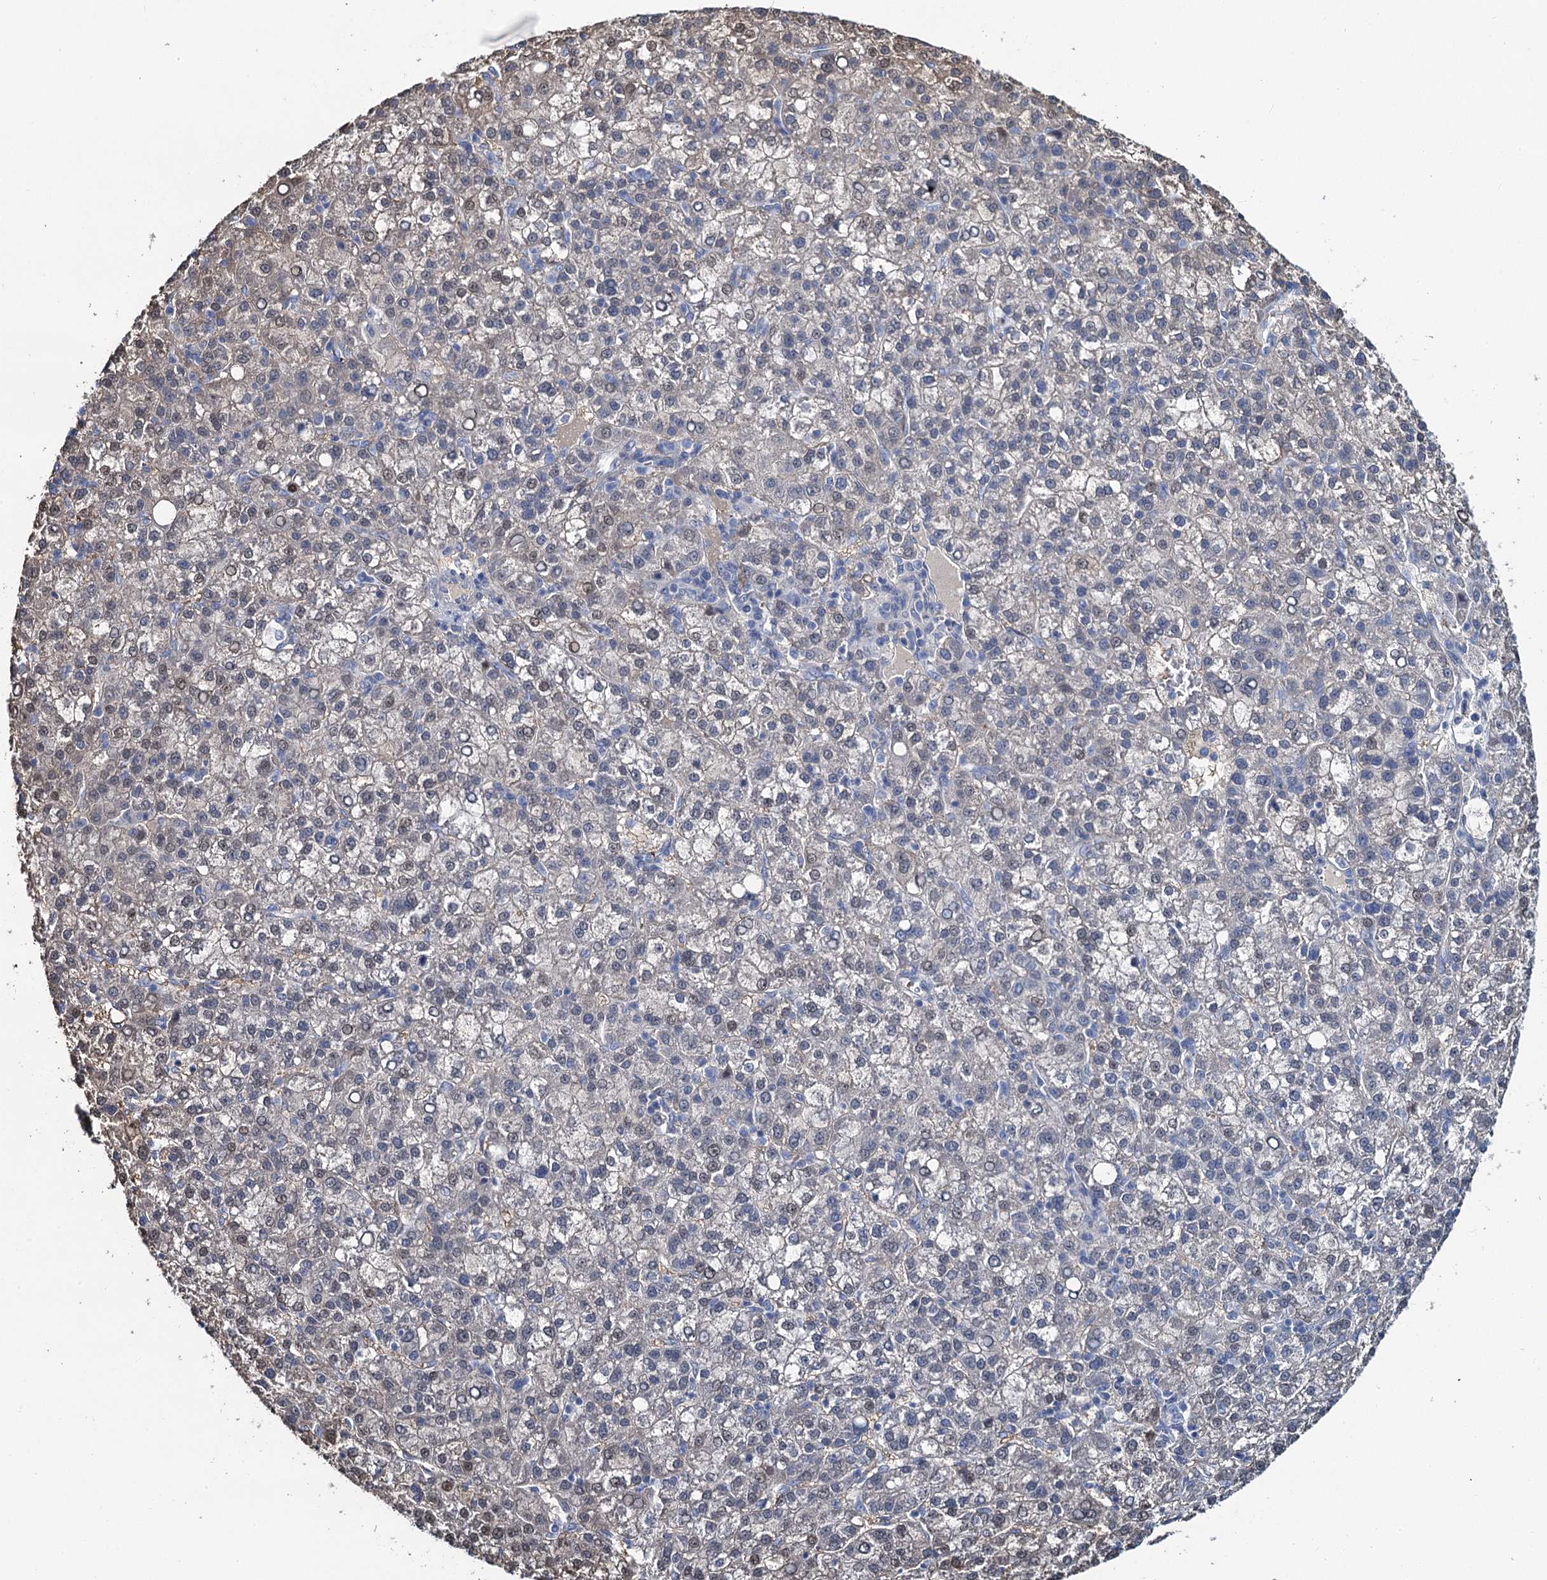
{"staining": {"intensity": "weak", "quantity": "<25%", "location": "cytoplasmic/membranous,nuclear"}, "tissue": "liver cancer", "cell_type": "Tumor cells", "image_type": "cancer", "snomed": [{"axis": "morphology", "description": "Carcinoma, Hepatocellular, NOS"}, {"axis": "topography", "description": "Liver"}], "caption": "An IHC image of liver cancer (hepatocellular carcinoma) is shown. There is no staining in tumor cells of liver cancer (hepatocellular carcinoma). (DAB (3,3'-diaminobenzidine) immunohistochemistry visualized using brightfield microscopy, high magnification).", "gene": "TOX3", "patient": {"sex": "female", "age": 58}}